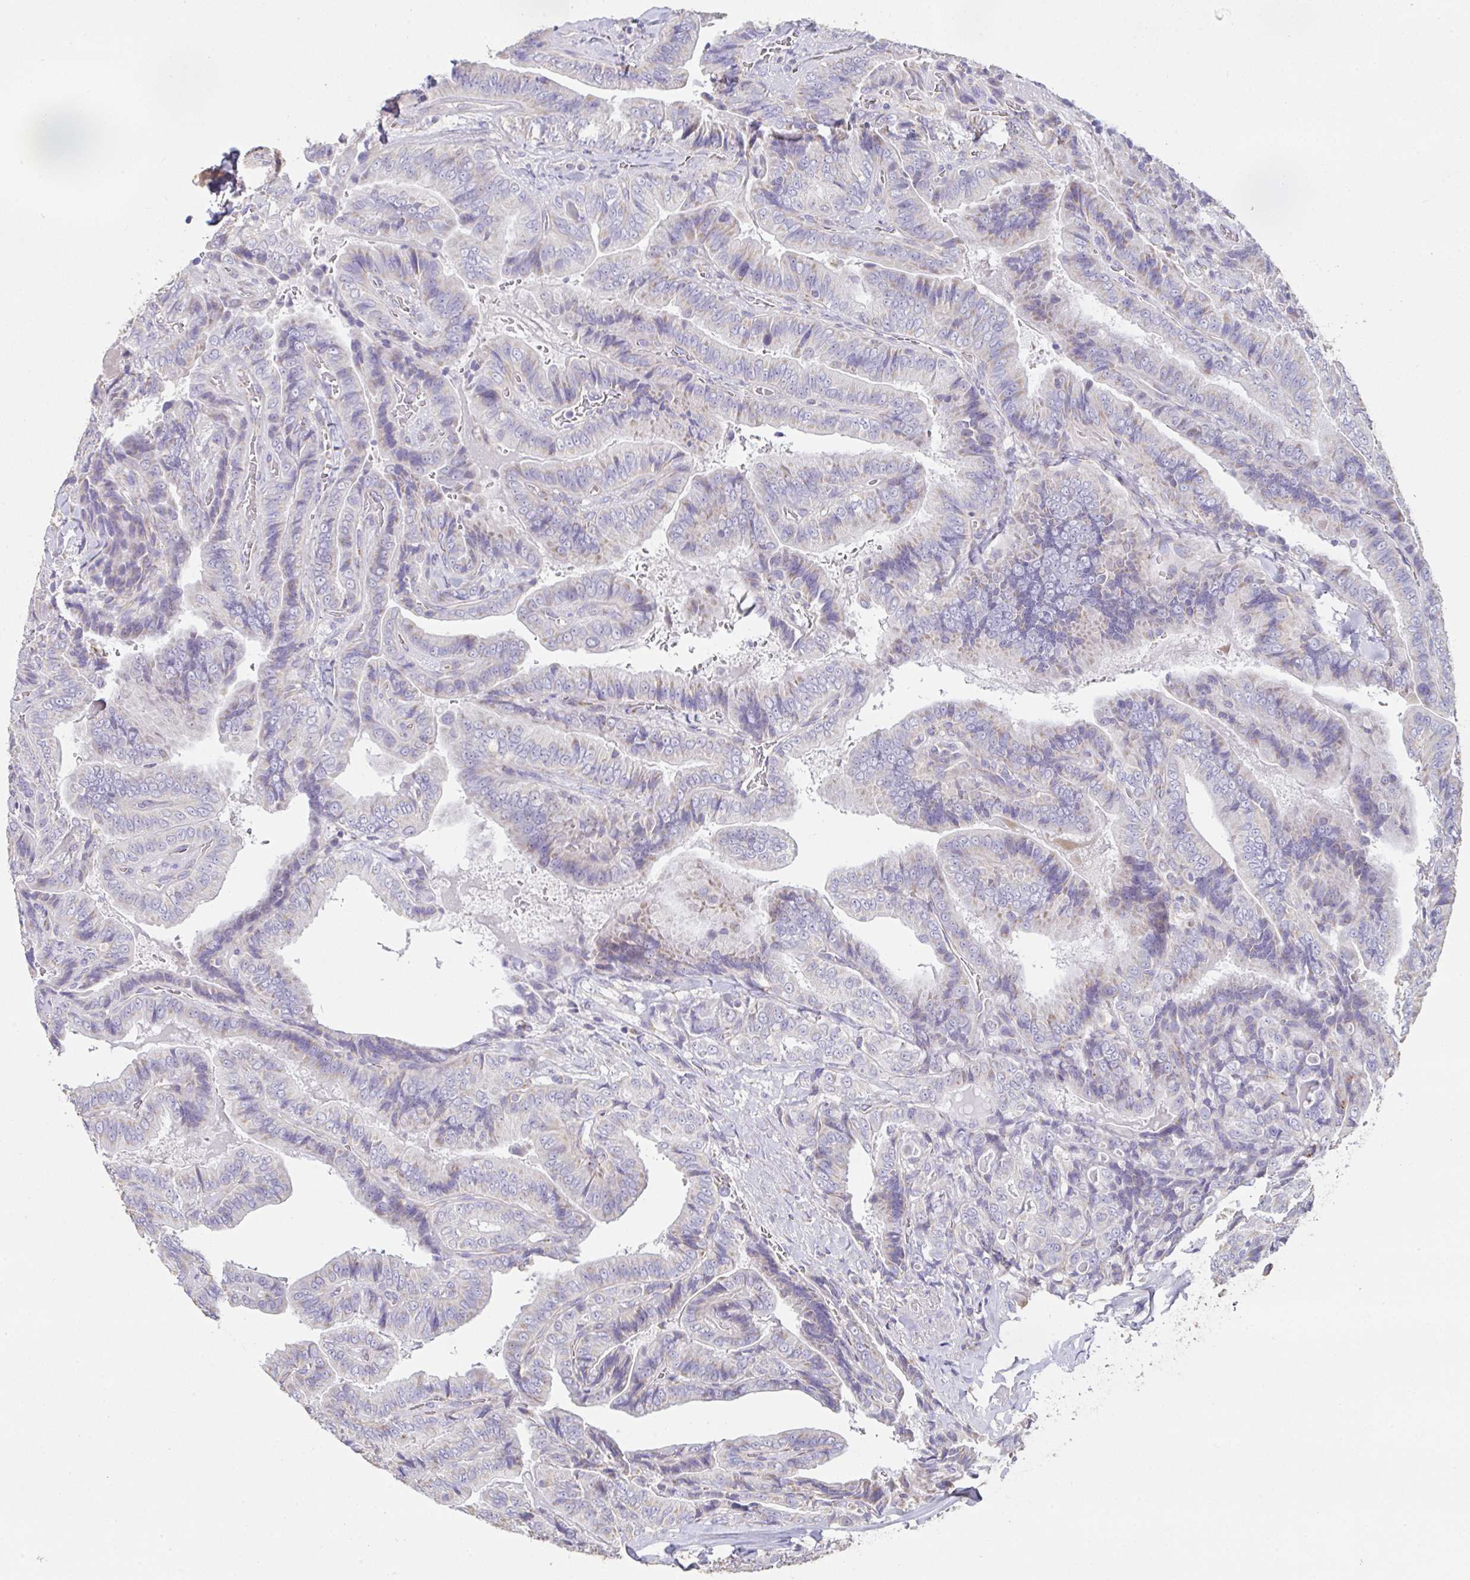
{"staining": {"intensity": "negative", "quantity": "none", "location": "none"}, "tissue": "thyroid cancer", "cell_type": "Tumor cells", "image_type": "cancer", "snomed": [{"axis": "morphology", "description": "Papillary adenocarcinoma, NOS"}, {"axis": "topography", "description": "Thyroid gland"}], "caption": "Immunohistochemistry (IHC) micrograph of human papillary adenocarcinoma (thyroid) stained for a protein (brown), which reveals no expression in tumor cells. (DAB (3,3'-diaminobenzidine) IHC, high magnification).", "gene": "DOK7", "patient": {"sex": "male", "age": 61}}